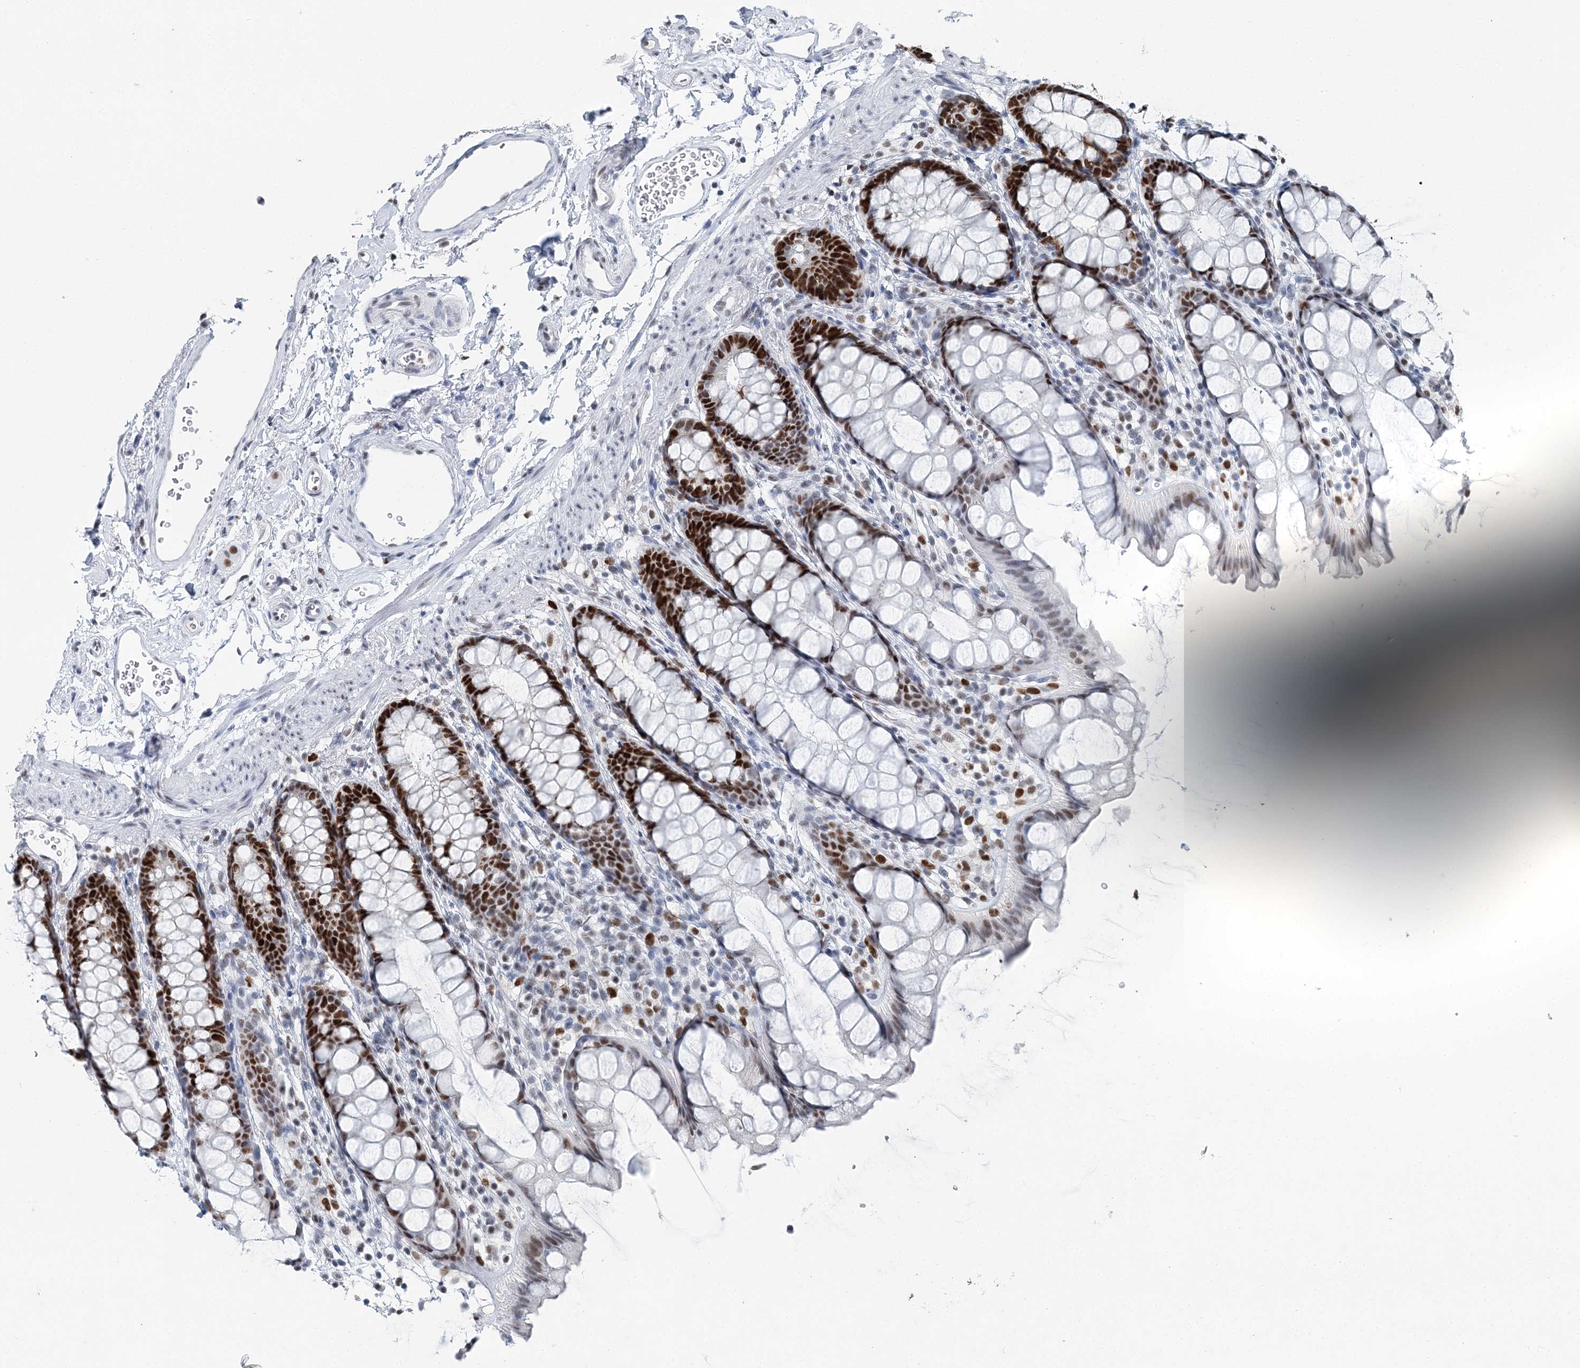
{"staining": {"intensity": "strong", "quantity": "25%-75%", "location": "nuclear"}, "tissue": "rectum", "cell_type": "Glandular cells", "image_type": "normal", "snomed": [{"axis": "morphology", "description": "Normal tissue, NOS"}, {"axis": "topography", "description": "Rectum"}], "caption": "Immunohistochemical staining of benign rectum displays high levels of strong nuclear staining in approximately 25%-75% of glandular cells. (IHC, brightfield microscopy, high magnification).", "gene": "HAT1", "patient": {"sex": "female", "age": 65}}